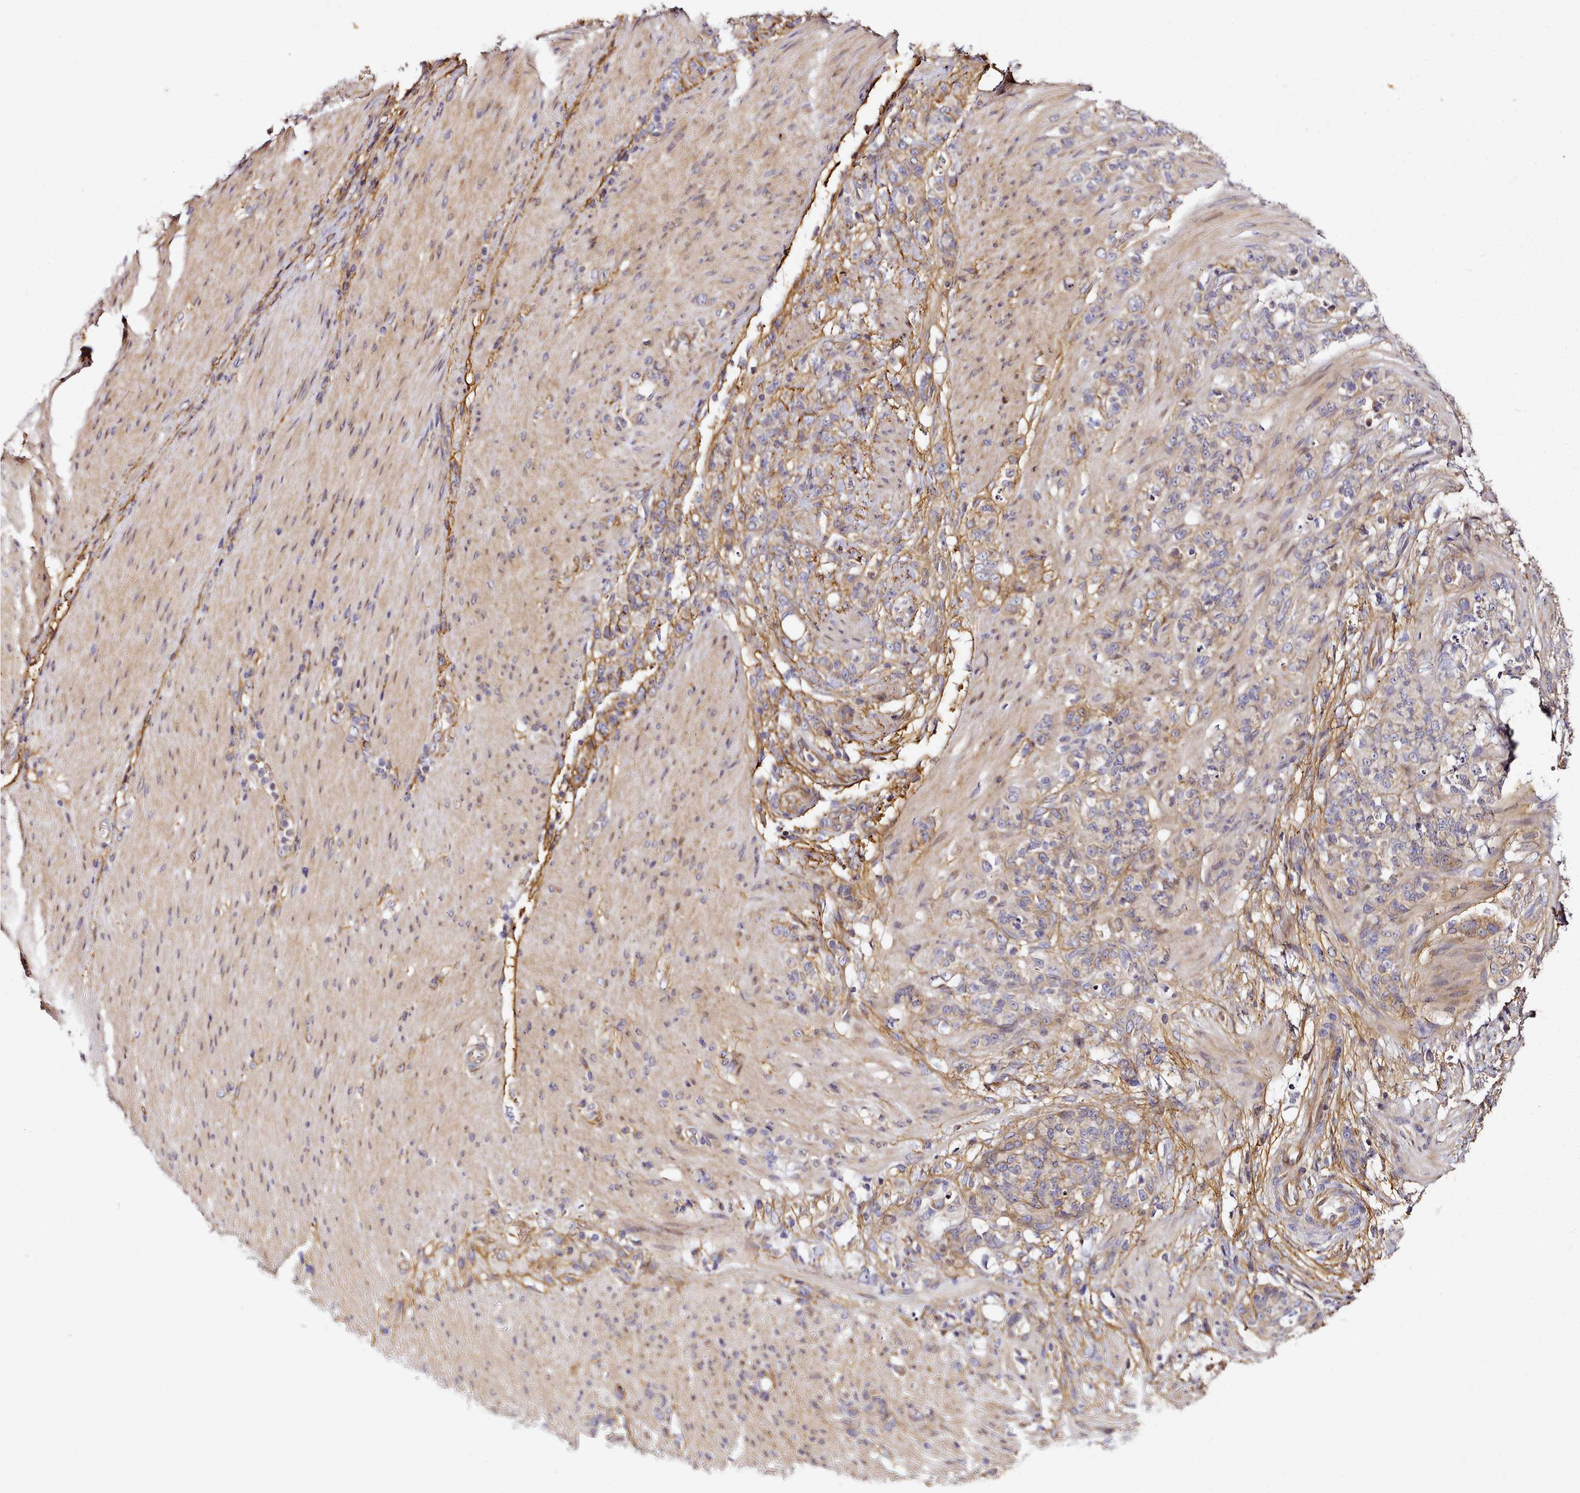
{"staining": {"intensity": "weak", "quantity": "<25%", "location": "cytoplasmic/membranous"}, "tissue": "stomach cancer", "cell_type": "Tumor cells", "image_type": "cancer", "snomed": [{"axis": "morphology", "description": "Adenocarcinoma, NOS"}, {"axis": "topography", "description": "Stomach"}], "caption": "The IHC photomicrograph has no significant staining in tumor cells of stomach adenocarcinoma tissue.", "gene": "NBPF1", "patient": {"sex": "female", "age": 79}}